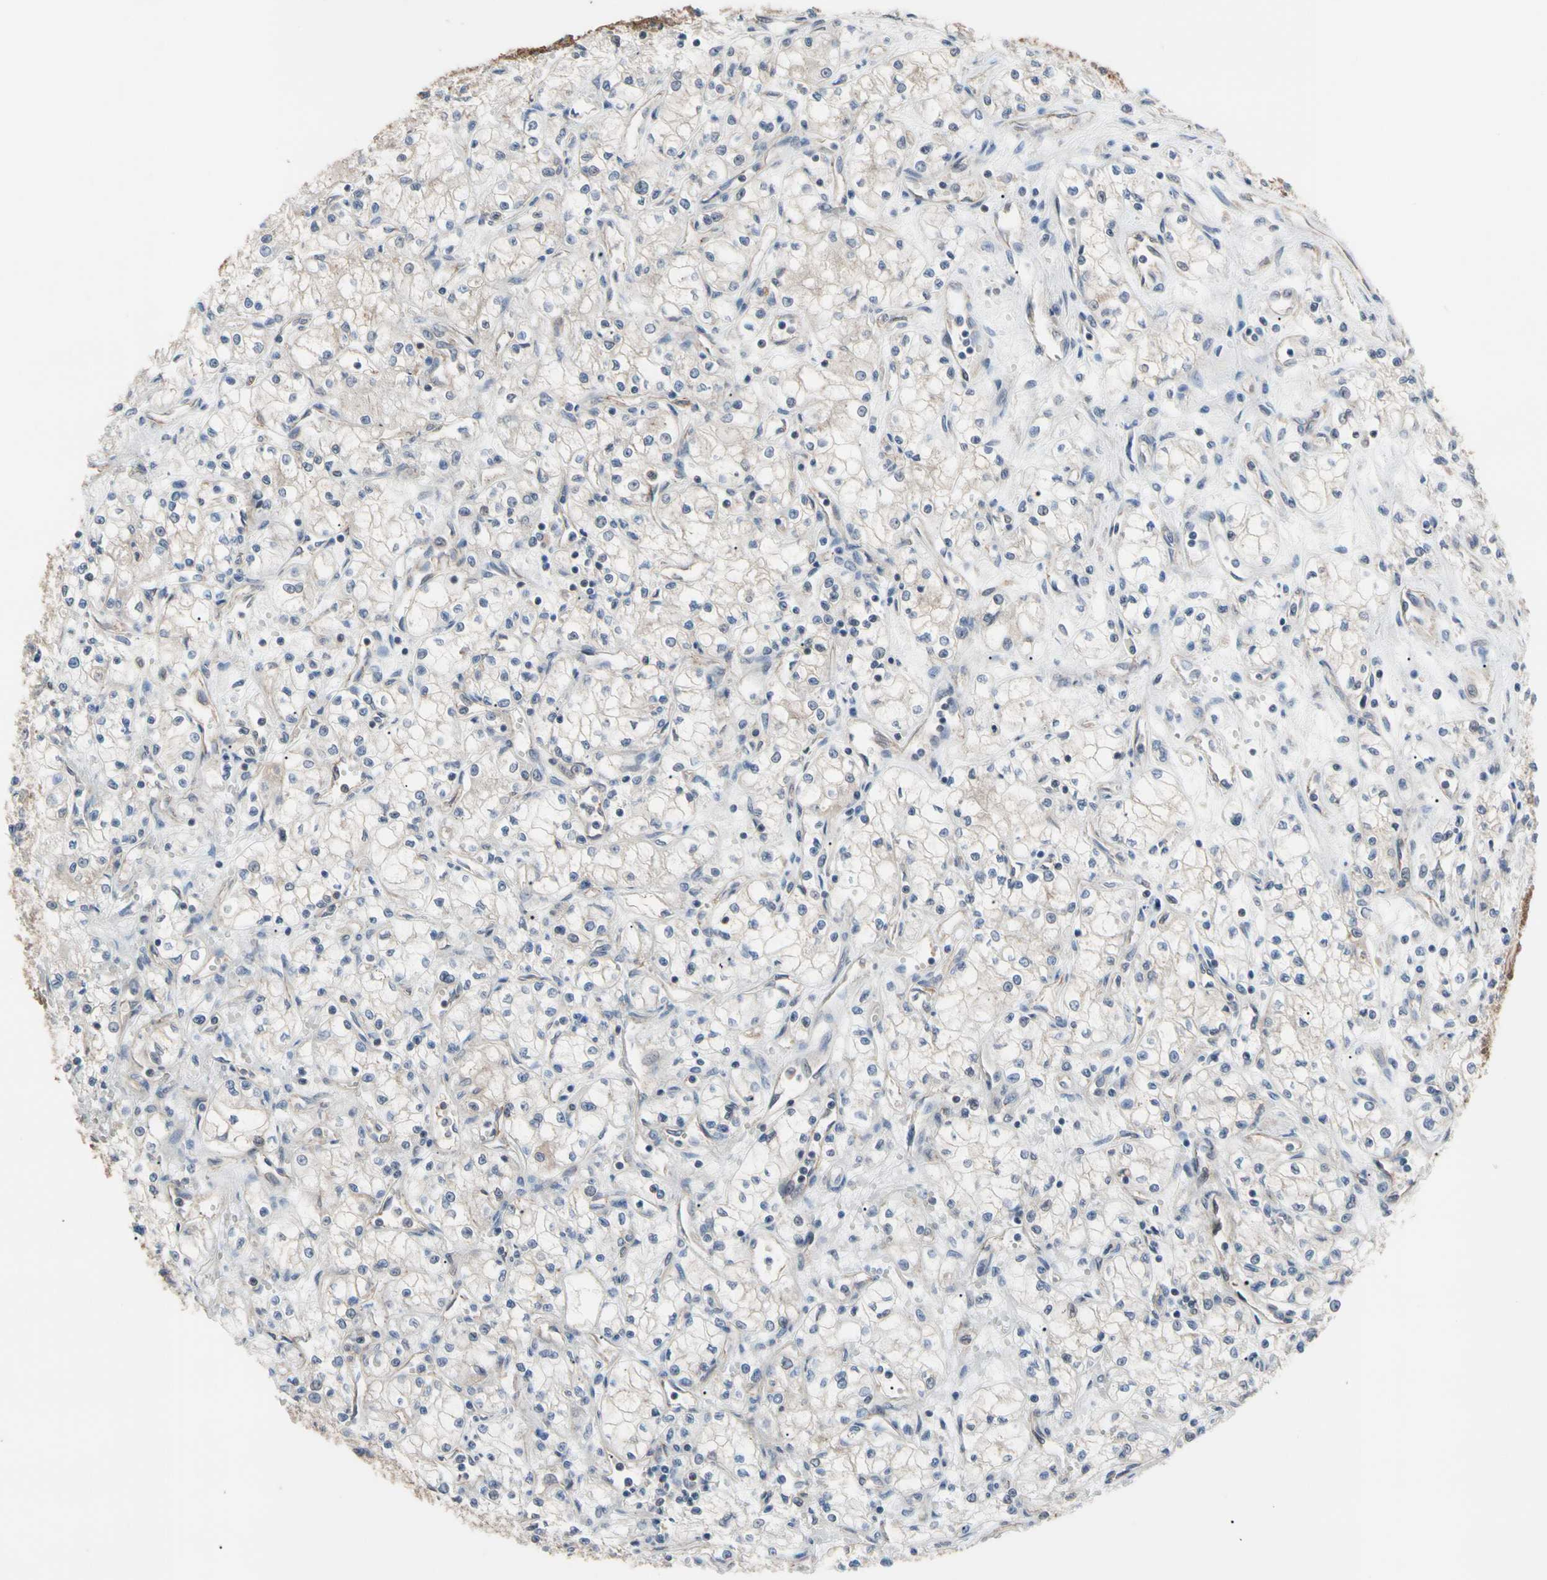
{"staining": {"intensity": "weak", "quantity": "<25%", "location": "cytoplasmic/membranous"}, "tissue": "renal cancer", "cell_type": "Tumor cells", "image_type": "cancer", "snomed": [{"axis": "morphology", "description": "Normal tissue, NOS"}, {"axis": "morphology", "description": "Adenocarcinoma, NOS"}, {"axis": "topography", "description": "Kidney"}], "caption": "Immunohistochemical staining of renal cancer demonstrates no significant positivity in tumor cells.", "gene": "DPP8", "patient": {"sex": "male", "age": 59}}